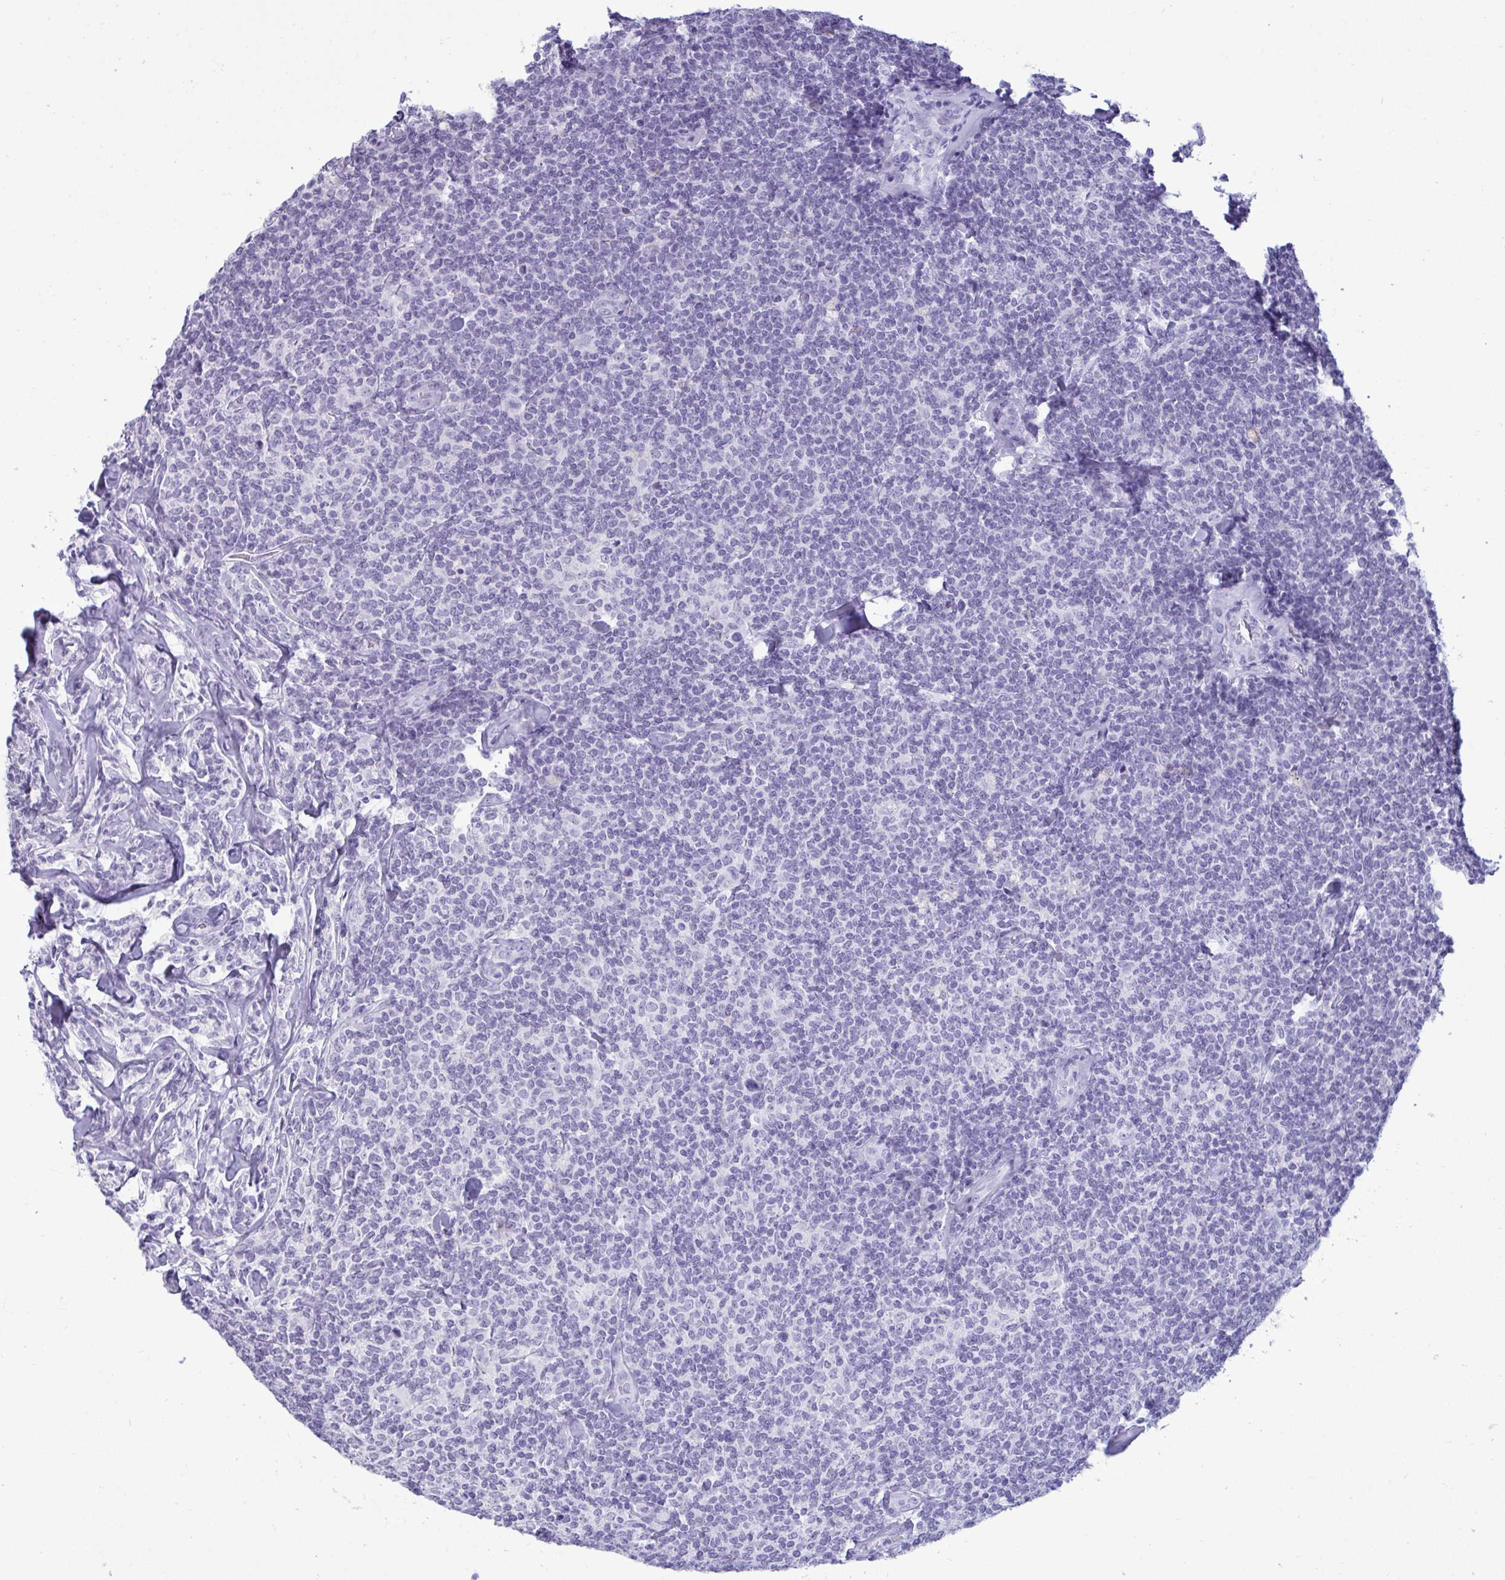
{"staining": {"intensity": "negative", "quantity": "none", "location": "none"}, "tissue": "lymphoma", "cell_type": "Tumor cells", "image_type": "cancer", "snomed": [{"axis": "morphology", "description": "Malignant lymphoma, non-Hodgkin's type, Low grade"}, {"axis": "topography", "description": "Lymph node"}], "caption": "The micrograph shows no significant expression in tumor cells of lymphoma.", "gene": "ANKRD60", "patient": {"sex": "female", "age": 56}}